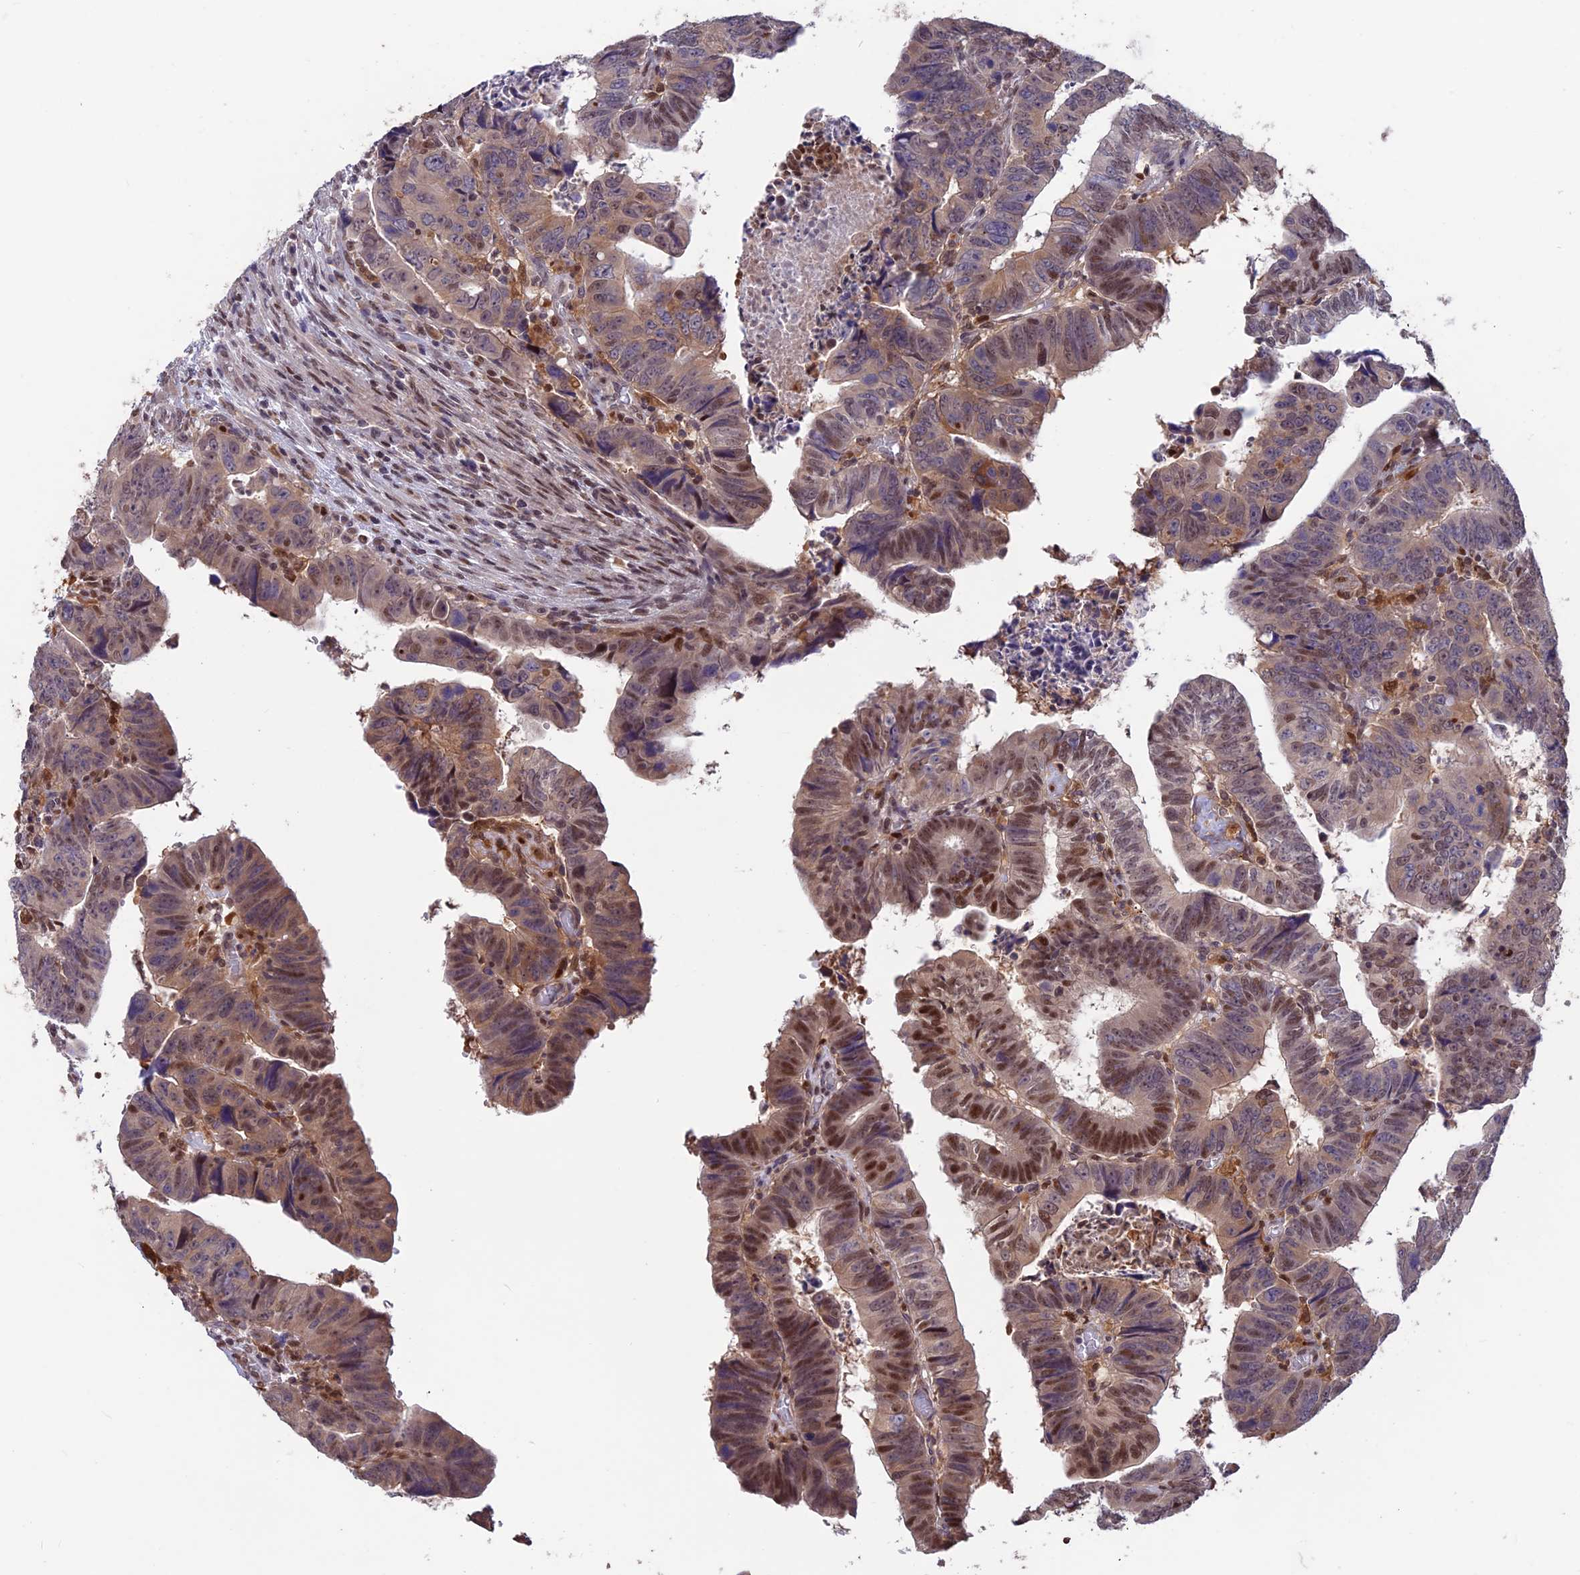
{"staining": {"intensity": "moderate", "quantity": "25%-75%", "location": "nuclear"}, "tissue": "colorectal cancer", "cell_type": "Tumor cells", "image_type": "cancer", "snomed": [{"axis": "morphology", "description": "Normal tissue, NOS"}, {"axis": "morphology", "description": "Adenocarcinoma, NOS"}, {"axis": "topography", "description": "Rectum"}], "caption": "Moderate nuclear staining for a protein is present in about 25%-75% of tumor cells of colorectal adenocarcinoma using immunohistochemistry.", "gene": "MAST2", "patient": {"sex": "female", "age": 65}}